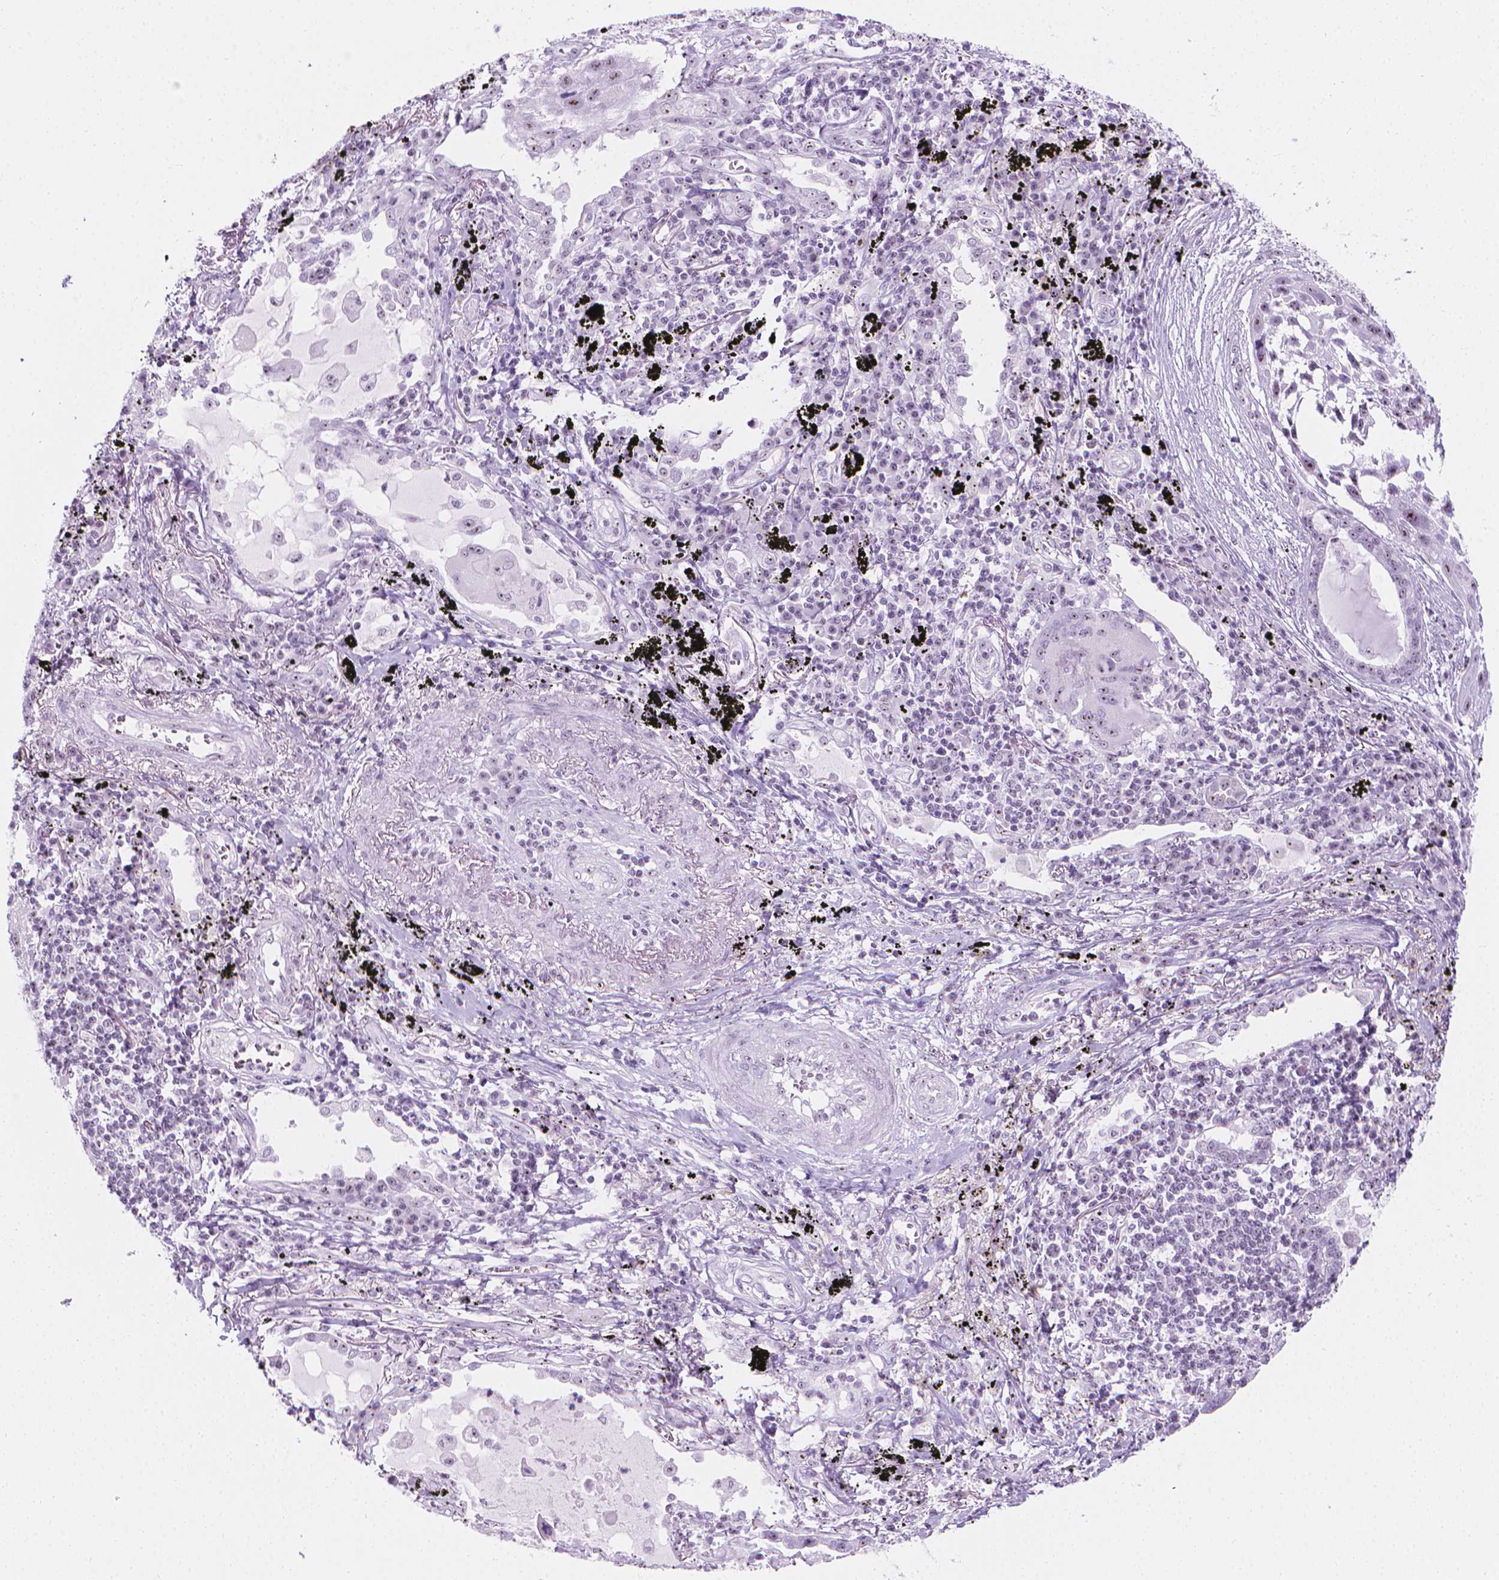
{"staining": {"intensity": "moderate", "quantity": "<25%", "location": "nuclear"}, "tissue": "lung cancer", "cell_type": "Tumor cells", "image_type": "cancer", "snomed": [{"axis": "morphology", "description": "Squamous cell carcinoma, NOS"}, {"axis": "topography", "description": "Lung"}], "caption": "Human lung cancer stained for a protein (brown) shows moderate nuclear positive expression in approximately <25% of tumor cells.", "gene": "NOL7", "patient": {"sex": "male", "age": 78}}